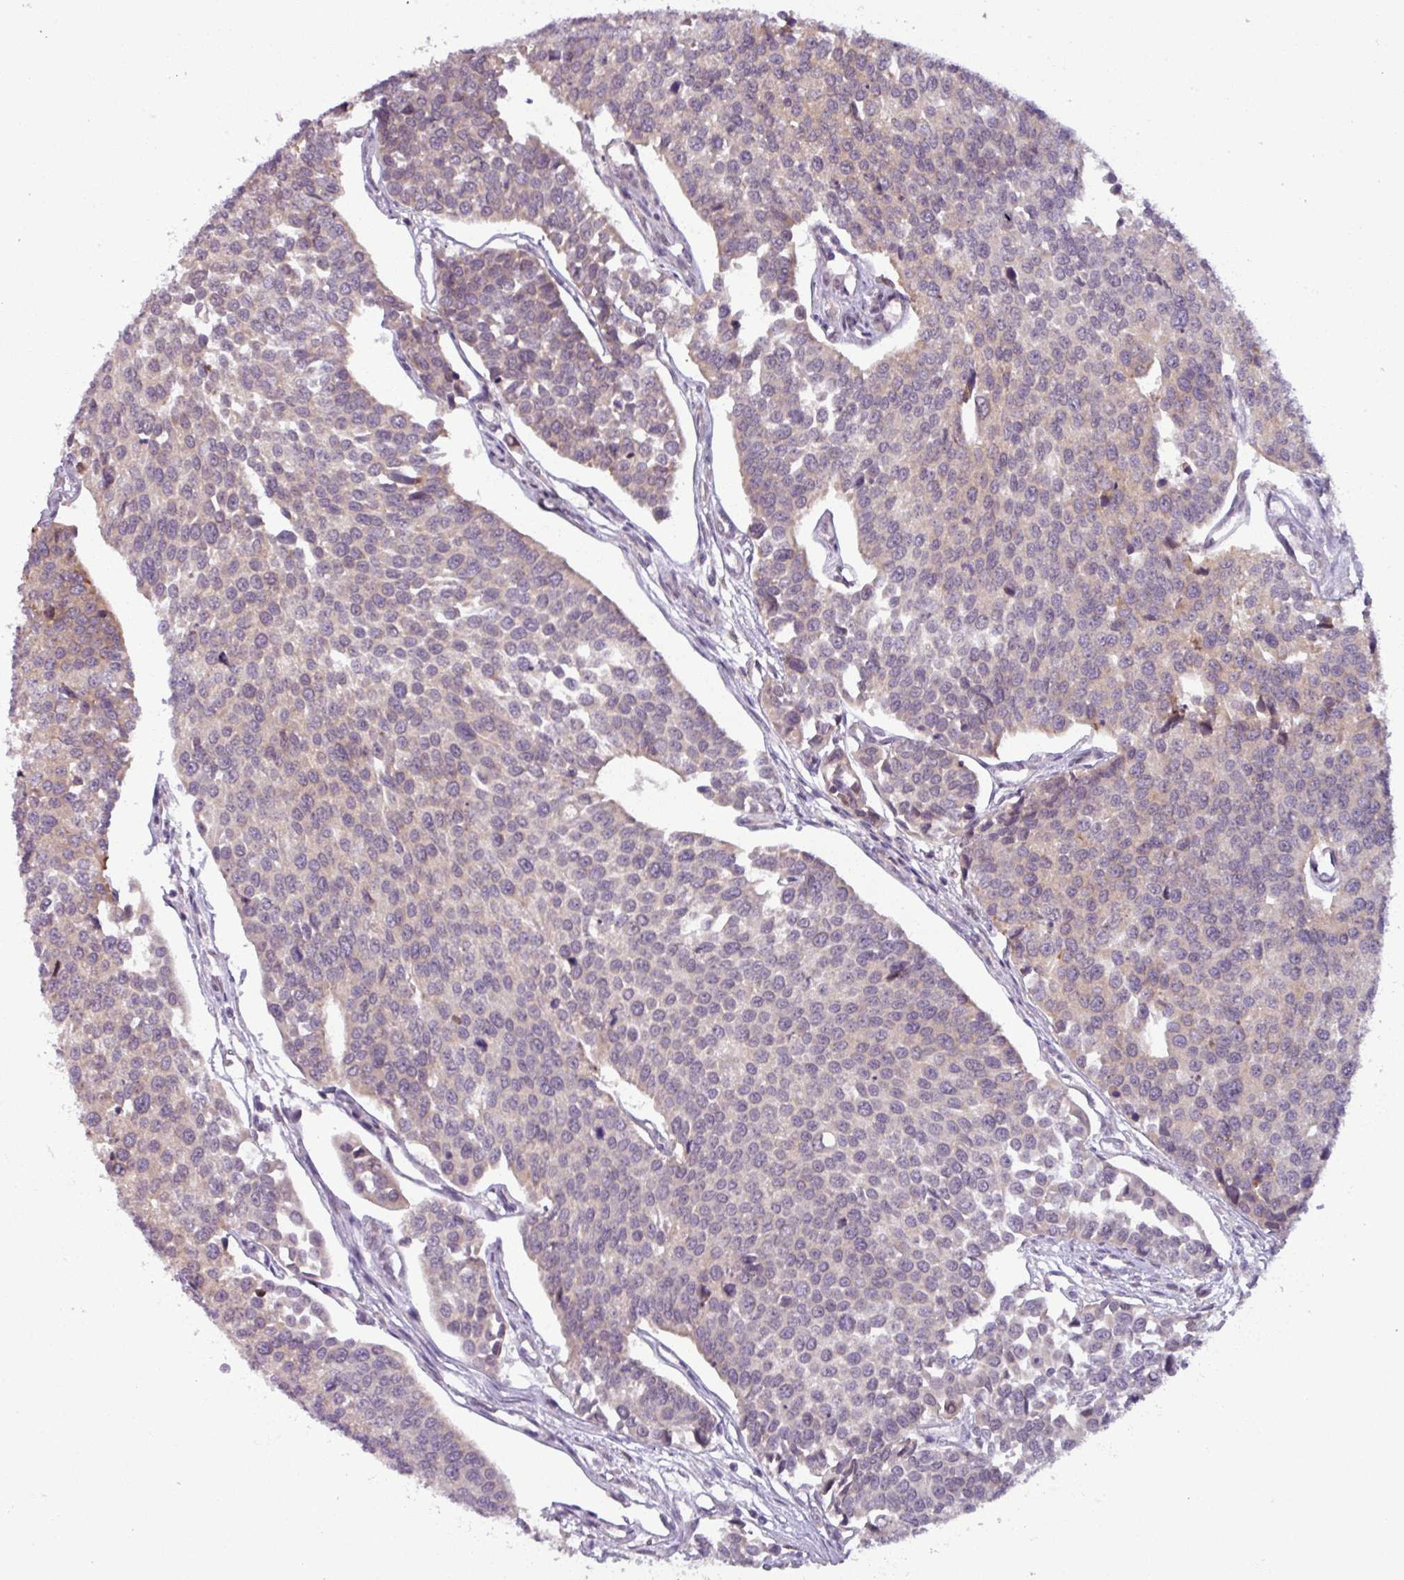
{"staining": {"intensity": "negative", "quantity": "none", "location": "none"}, "tissue": "urothelial cancer", "cell_type": "Tumor cells", "image_type": "cancer", "snomed": [{"axis": "morphology", "description": "Urothelial carcinoma, Low grade"}, {"axis": "topography", "description": "Urinary bladder"}], "caption": "IHC photomicrograph of neoplastic tissue: low-grade urothelial carcinoma stained with DAB exhibits no significant protein staining in tumor cells. Brightfield microscopy of immunohistochemistry (IHC) stained with DAB (brown) and hematoxylin (blue), captured at high magnification.", "gene": "OGFOD3", "patient": {"sex": "female", "age": 78}}